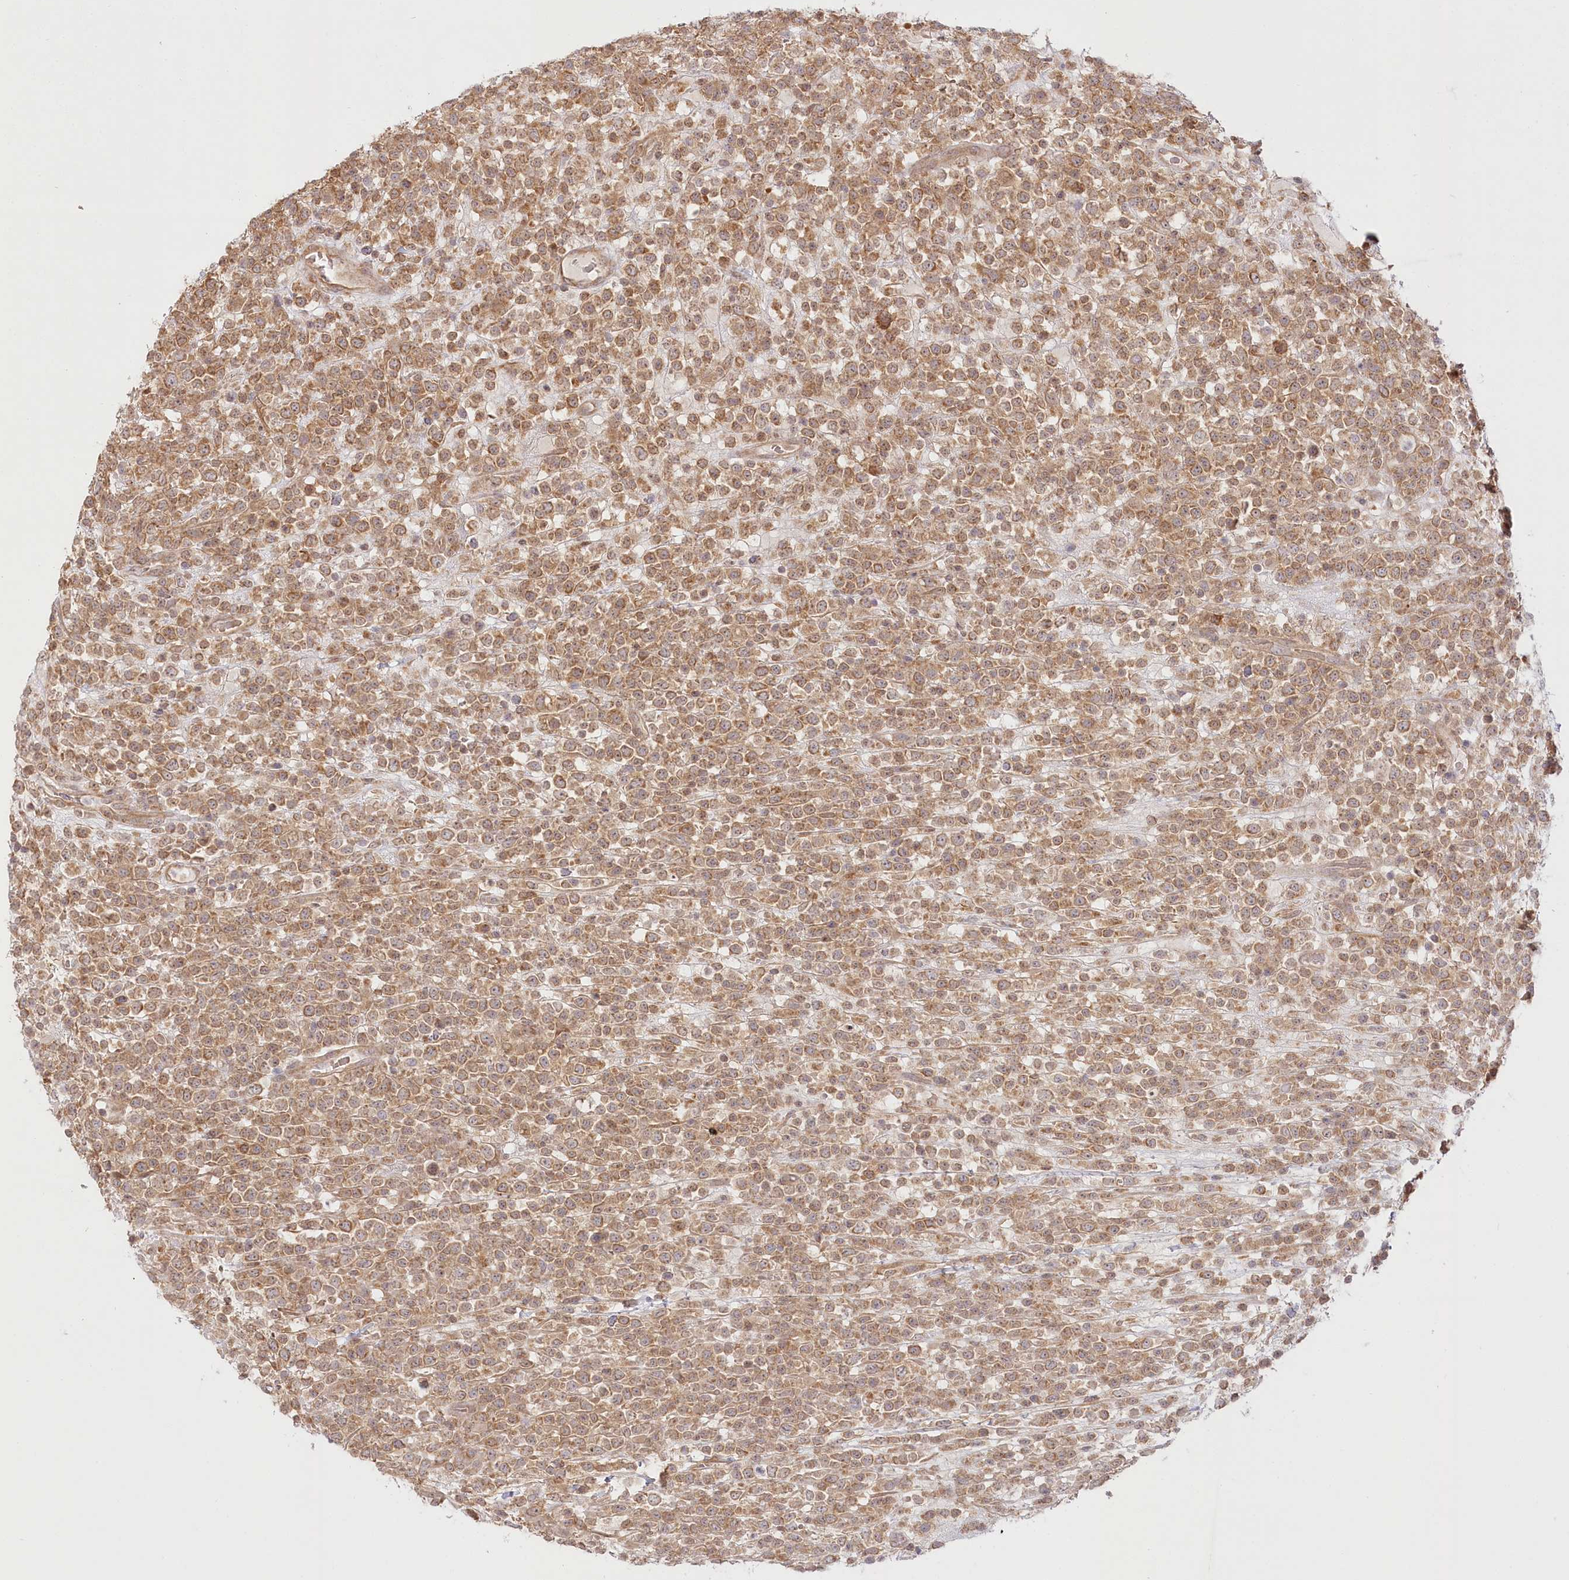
{"staining": {"intensity": "moderate", "quantity": ">75%", "location": "cytoplasmic/membranous"}, "tissue": "lymphoma", "cell_type": "Tumor cells", "image_type": "cancer", "snomed": [{"axis": "morphology", "description": "Malignant lymphoma, non-Hodgkin's type, High grade"}, {"axis": "topography", "description": "Colon"}], "caption": "This is an image of IHC staining of high-grade malignant lymphoma, non-Hodgkin's type, which shows moderate staining in the cytoplasmic/membranous of tumor cells.", "gene": "INPP4B", "patient": {"sex": "female", "age": 53}}